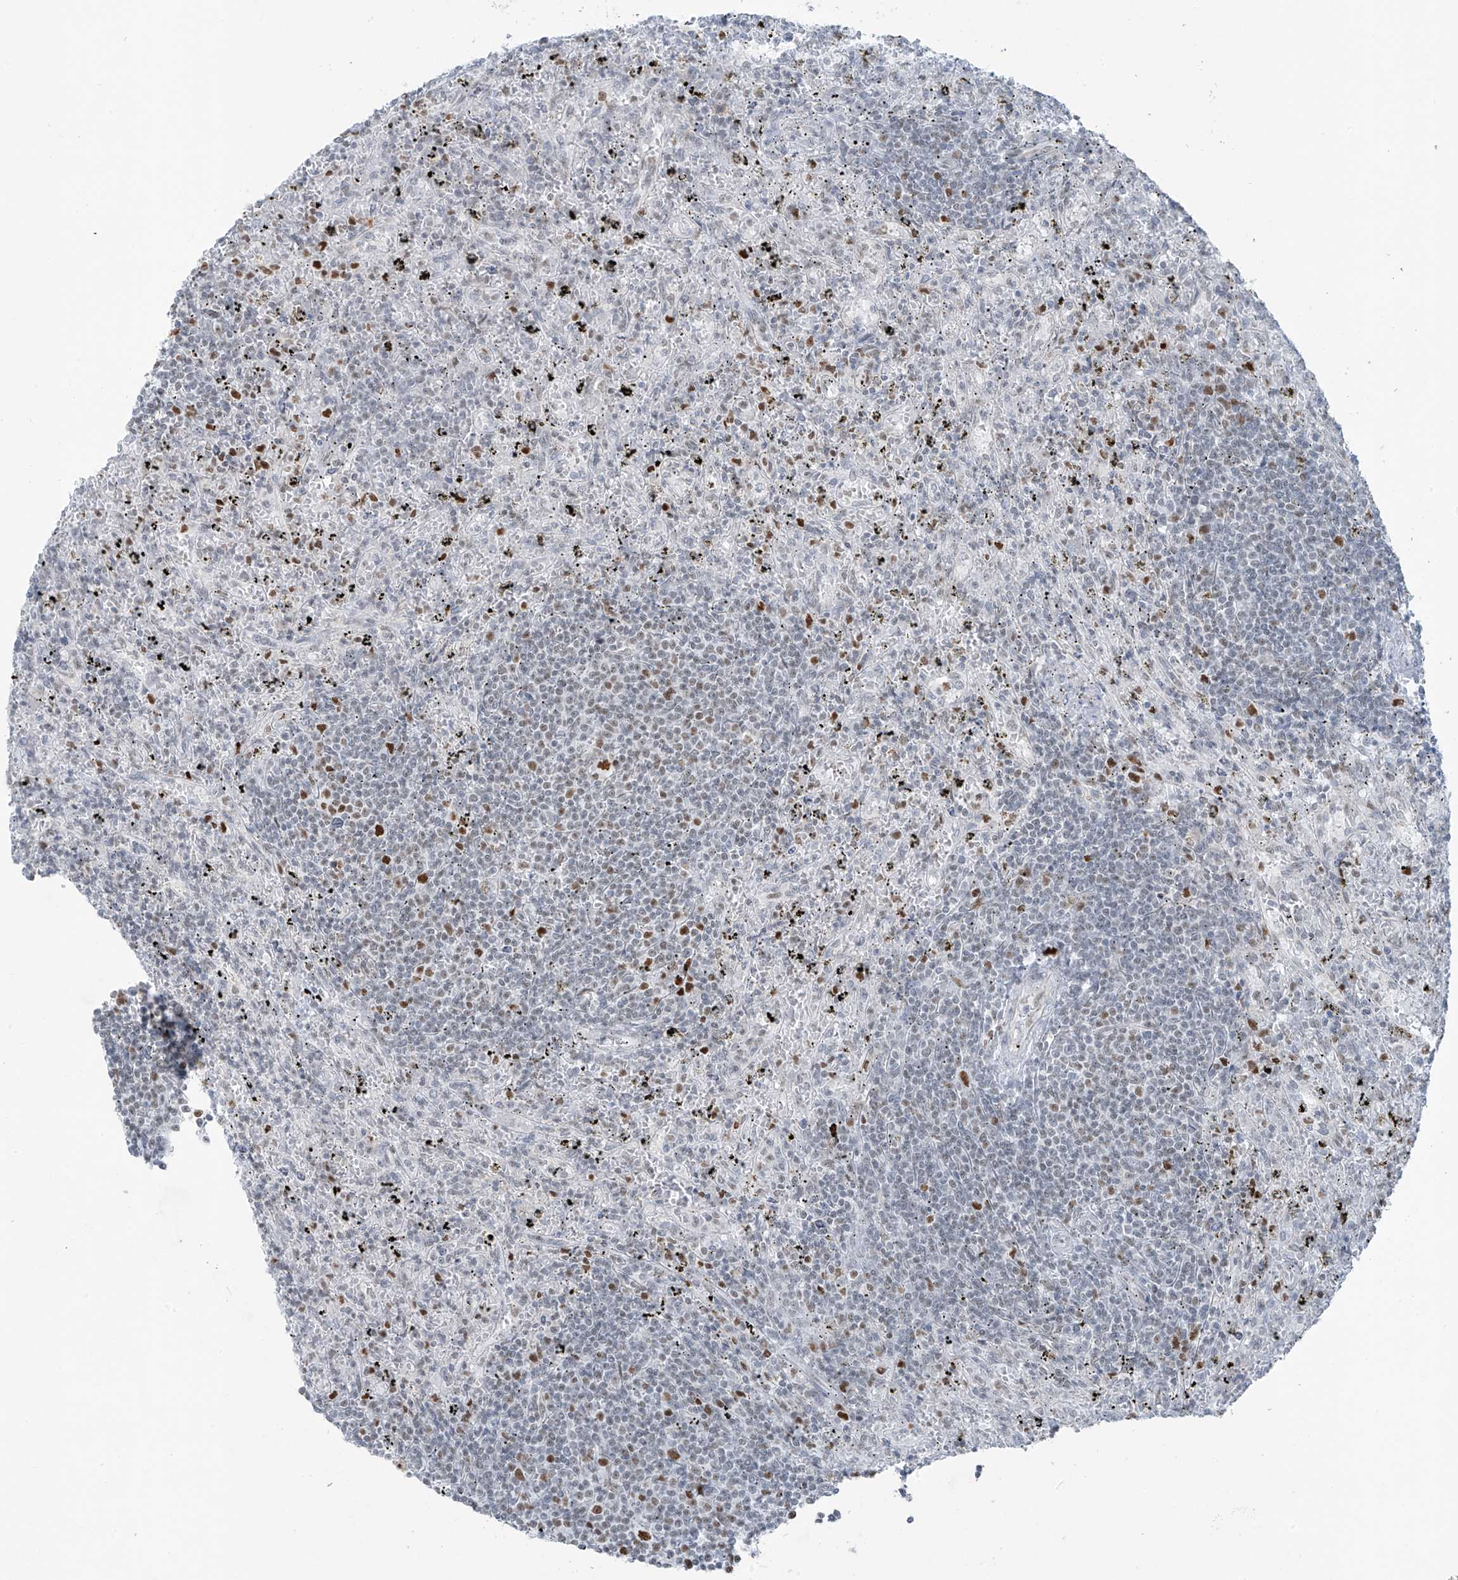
{"staining": {"intensity": "moderate", "quantity": "<25%", "location": "nuclear"}, "tissue": "lymphoma", "cell_type": "Tumor cells", "image_type": "cancer", "snomed": [{"axis": "morphology", "description": "Malignant lymphoma, non-Hodgkin's type, Low grade"}, {"axis": "topography", "description": "Spleen"}], "caption": "Lymphoma stained with DAB IHC shows low levels of moderate nuclear expression in about <25% of tumor cells.", "gene": "WRNIP1", "patient": {"sex": "male", "age": 76}}